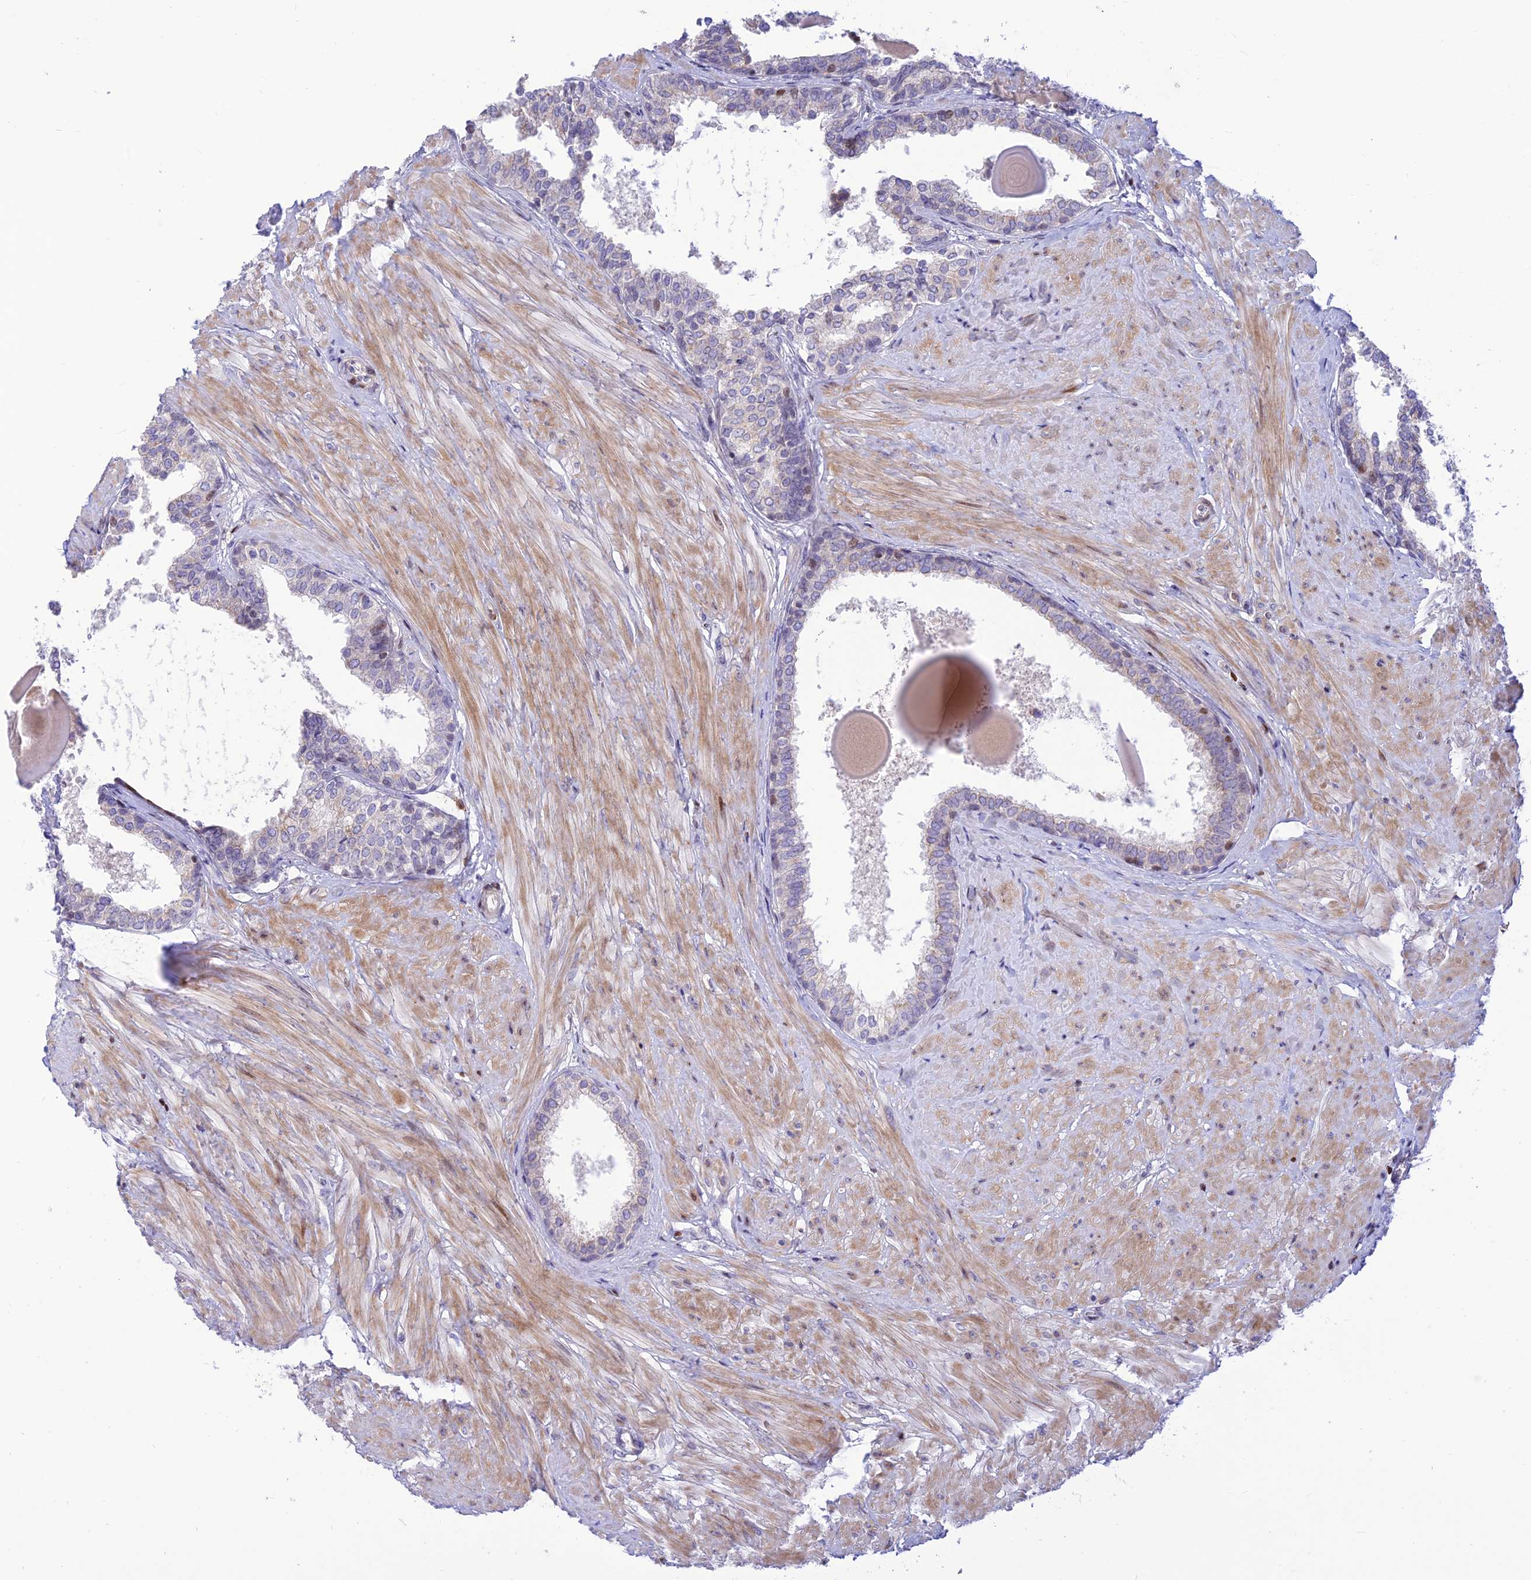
{"staining": {"intensity": "weak", "quantity": "25%-75%", "location": "cytoplasmic/membranous"}, "tissue": "prostate", "cell_type": "Glandular cells", "image_type": "normal", "snomed": [{"axis": "morphology", "description": "Normal tissue, NOS"}, {"axis": "topography", "description": "Prostate"}], "caption": "Glandular cells display low levels of weak cytoplasmic/membranous expression in about 25%-75% of cells in unremarkable human prostate.", "gene": "FAM186B", "patient": {"sex": "male", "age": 48}}